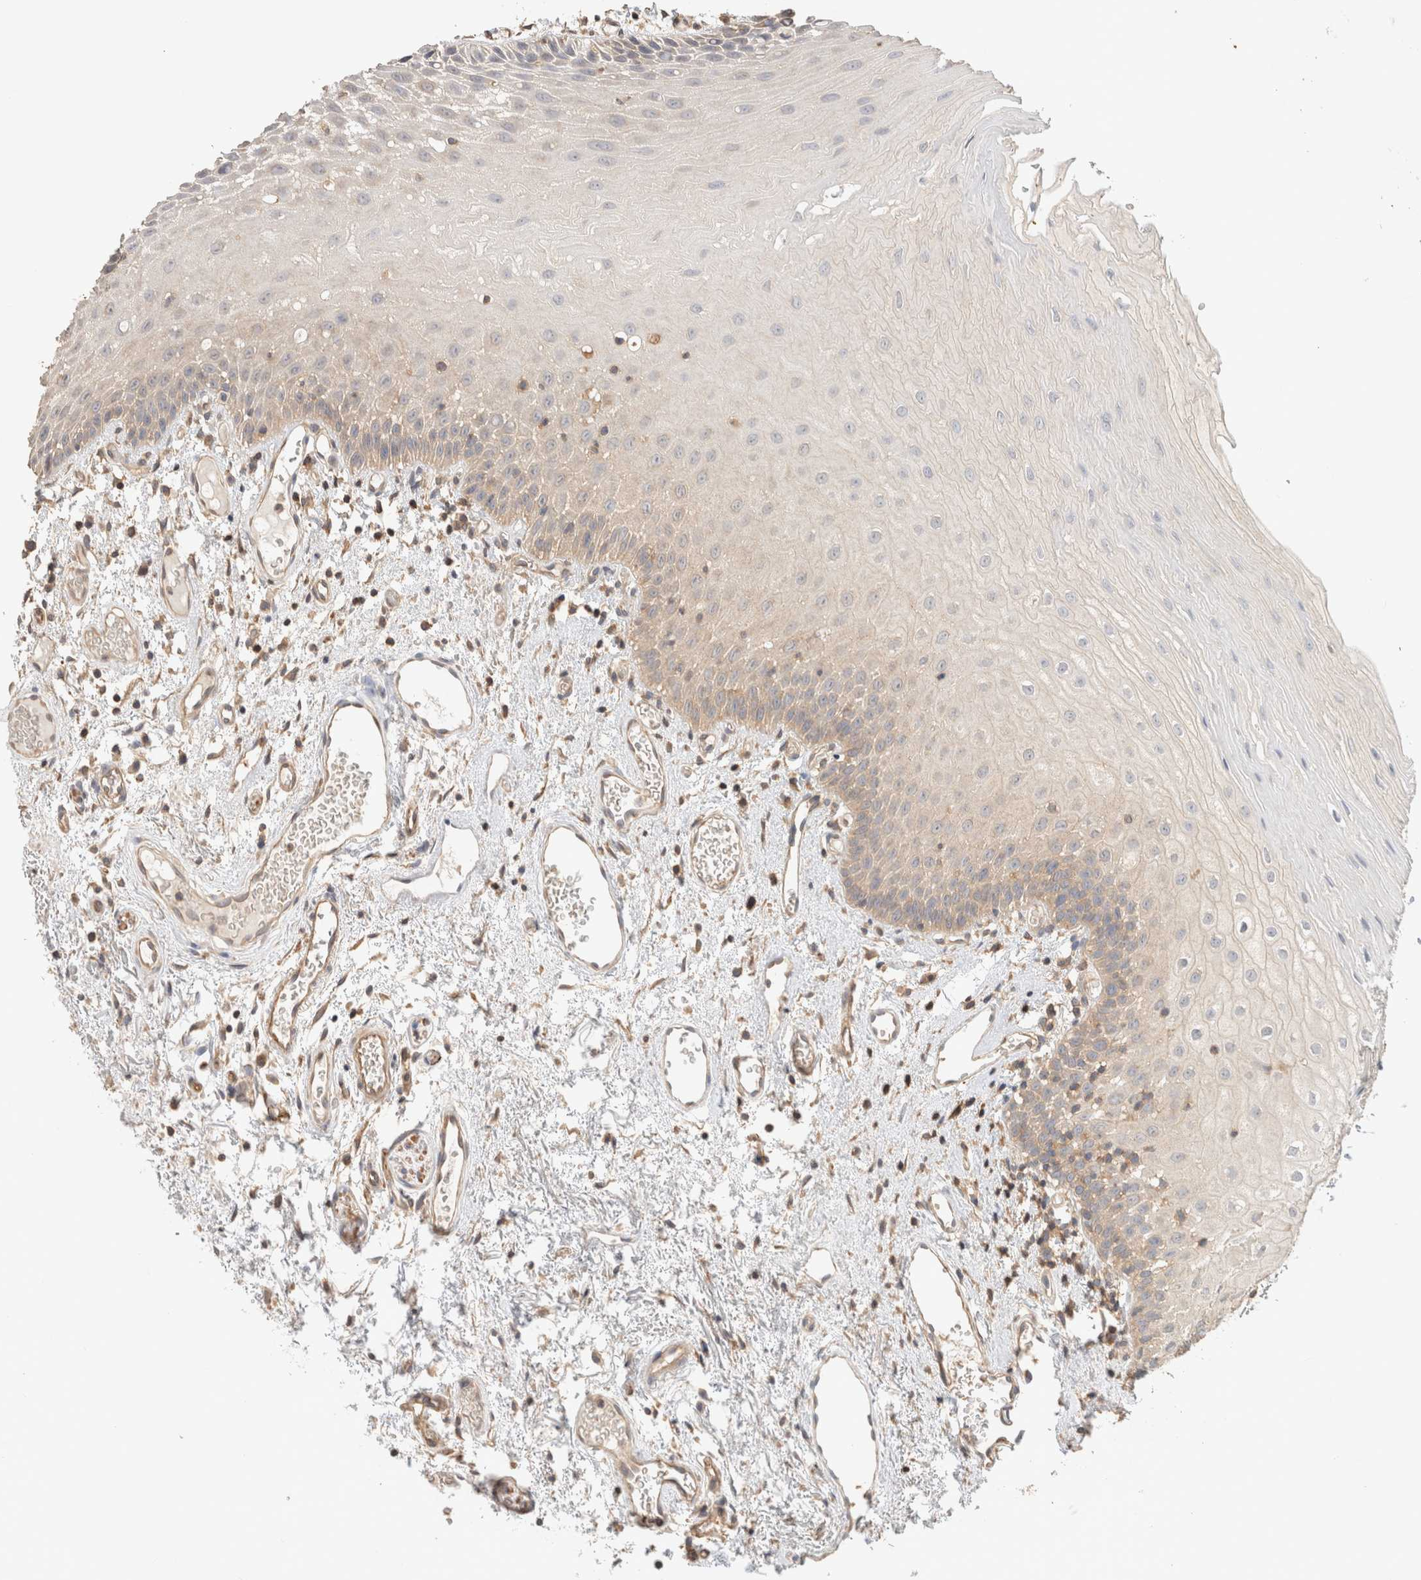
{"staining": {"intensity": "weak", "quantity": "<25%", "location": "cytoplasmic/membranous"}, "tissue": "oral mucosa", "cell_type": "Squamous epithelial cells", "image_type": "normal", "snomed": [{"axis": "morphology", "description": "Normal tissue, NOS"}, {"axis": "topography", "description": "Oral tissue"}], "caption": "A high-resolution photomicrograph shows immunohistochemistry staining of normal oral mucosa, which exhibits no significant expression in squamous epithelial cells.", "gene": "CFAP418", "patient": {"sex": "male", "age": 52}}